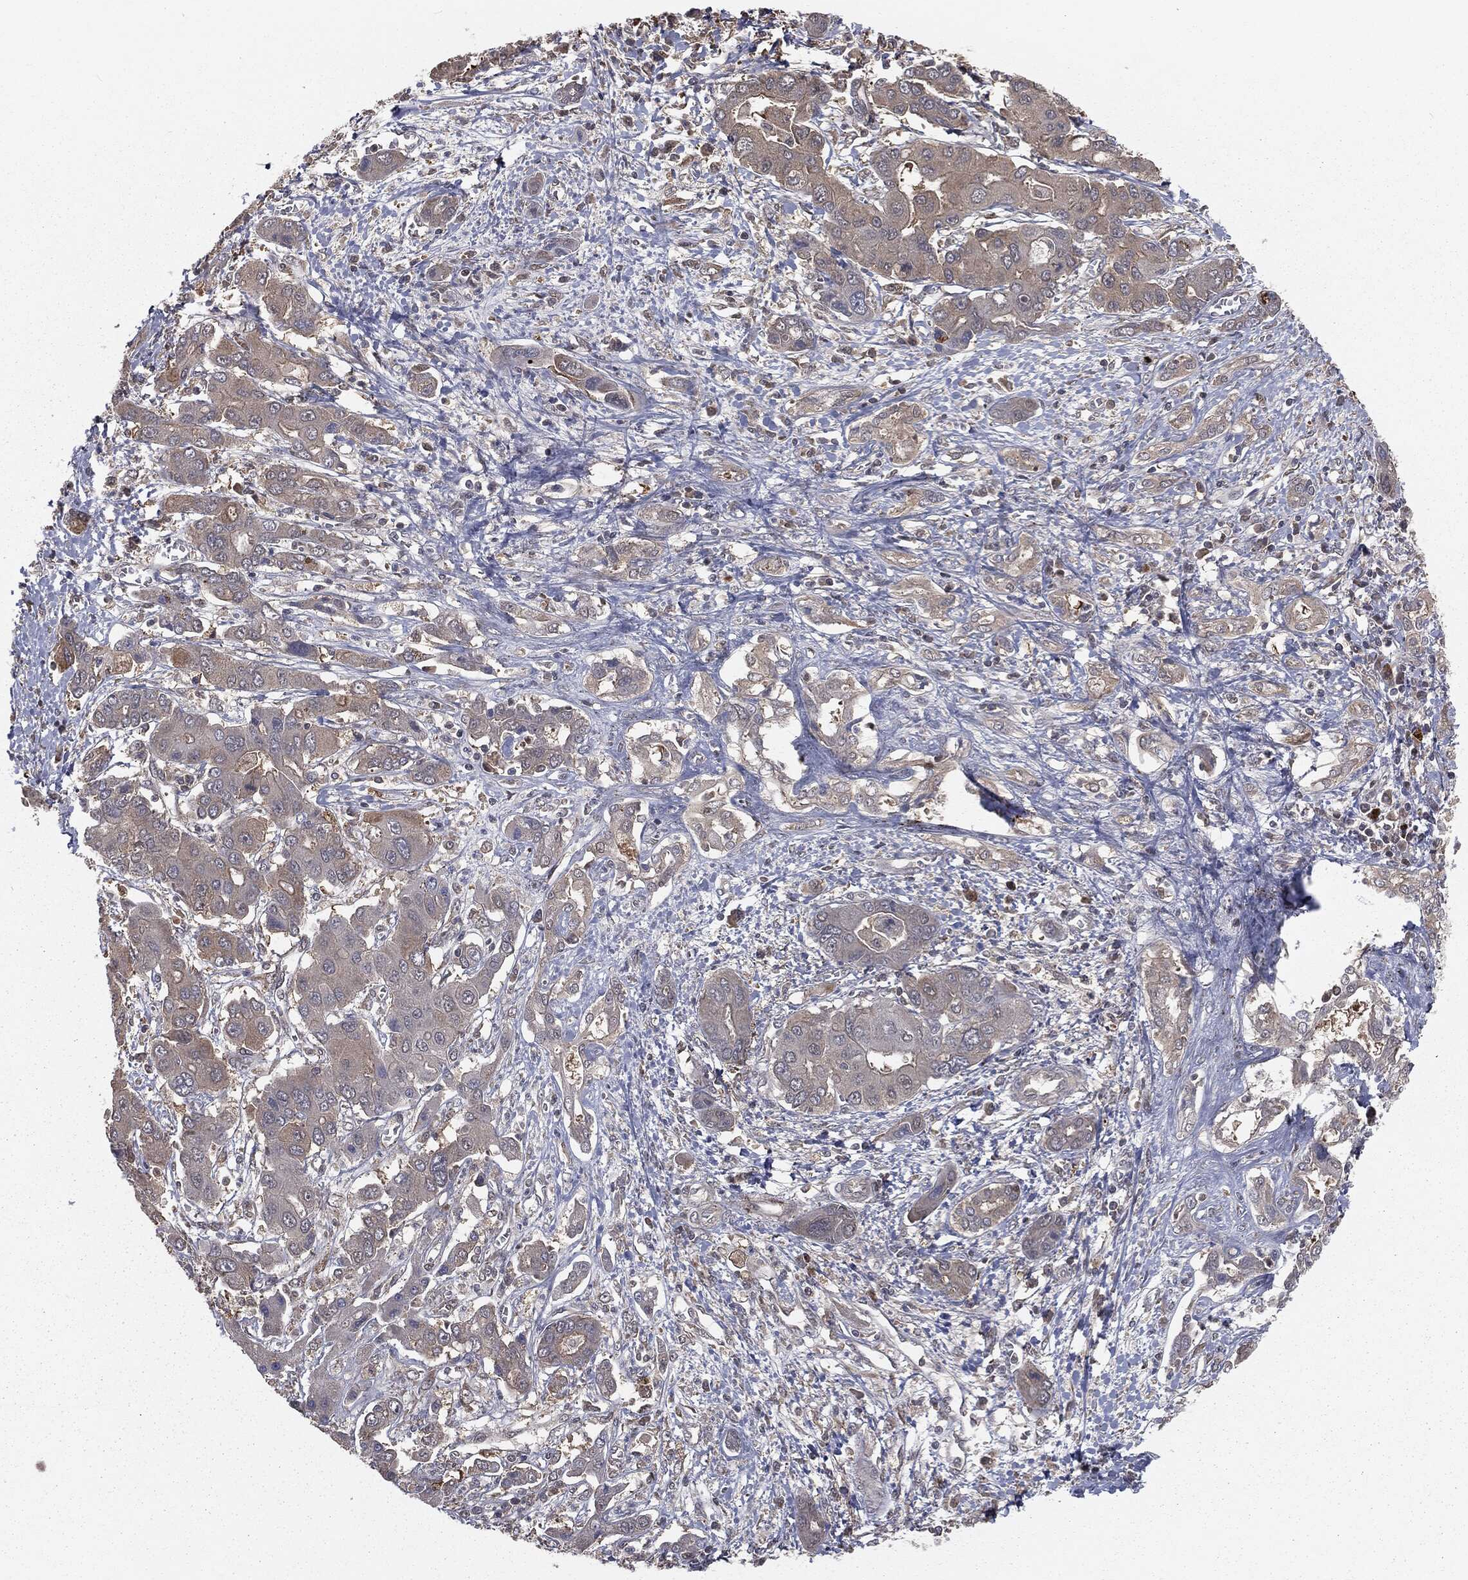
{"staining": {"intensity": "weak", "quantity": "<25%", "location": "cytoplasmic/membranous"}, "tissue": "liver cancer", "cell_type": "Tumor cells", "image_type": "cancer", "snomed": [{"axis": "morphology", "description": "Cholangiocarcinoma"}, {"axis": "topography", "description": "Liver"}], "caption": "Human liver cholangiocarcinoma stained for a protein using IHC reveals no staining in tumor cells.", "gene": "FBXO7", "patient": {"sex": "male", "age": 67}}